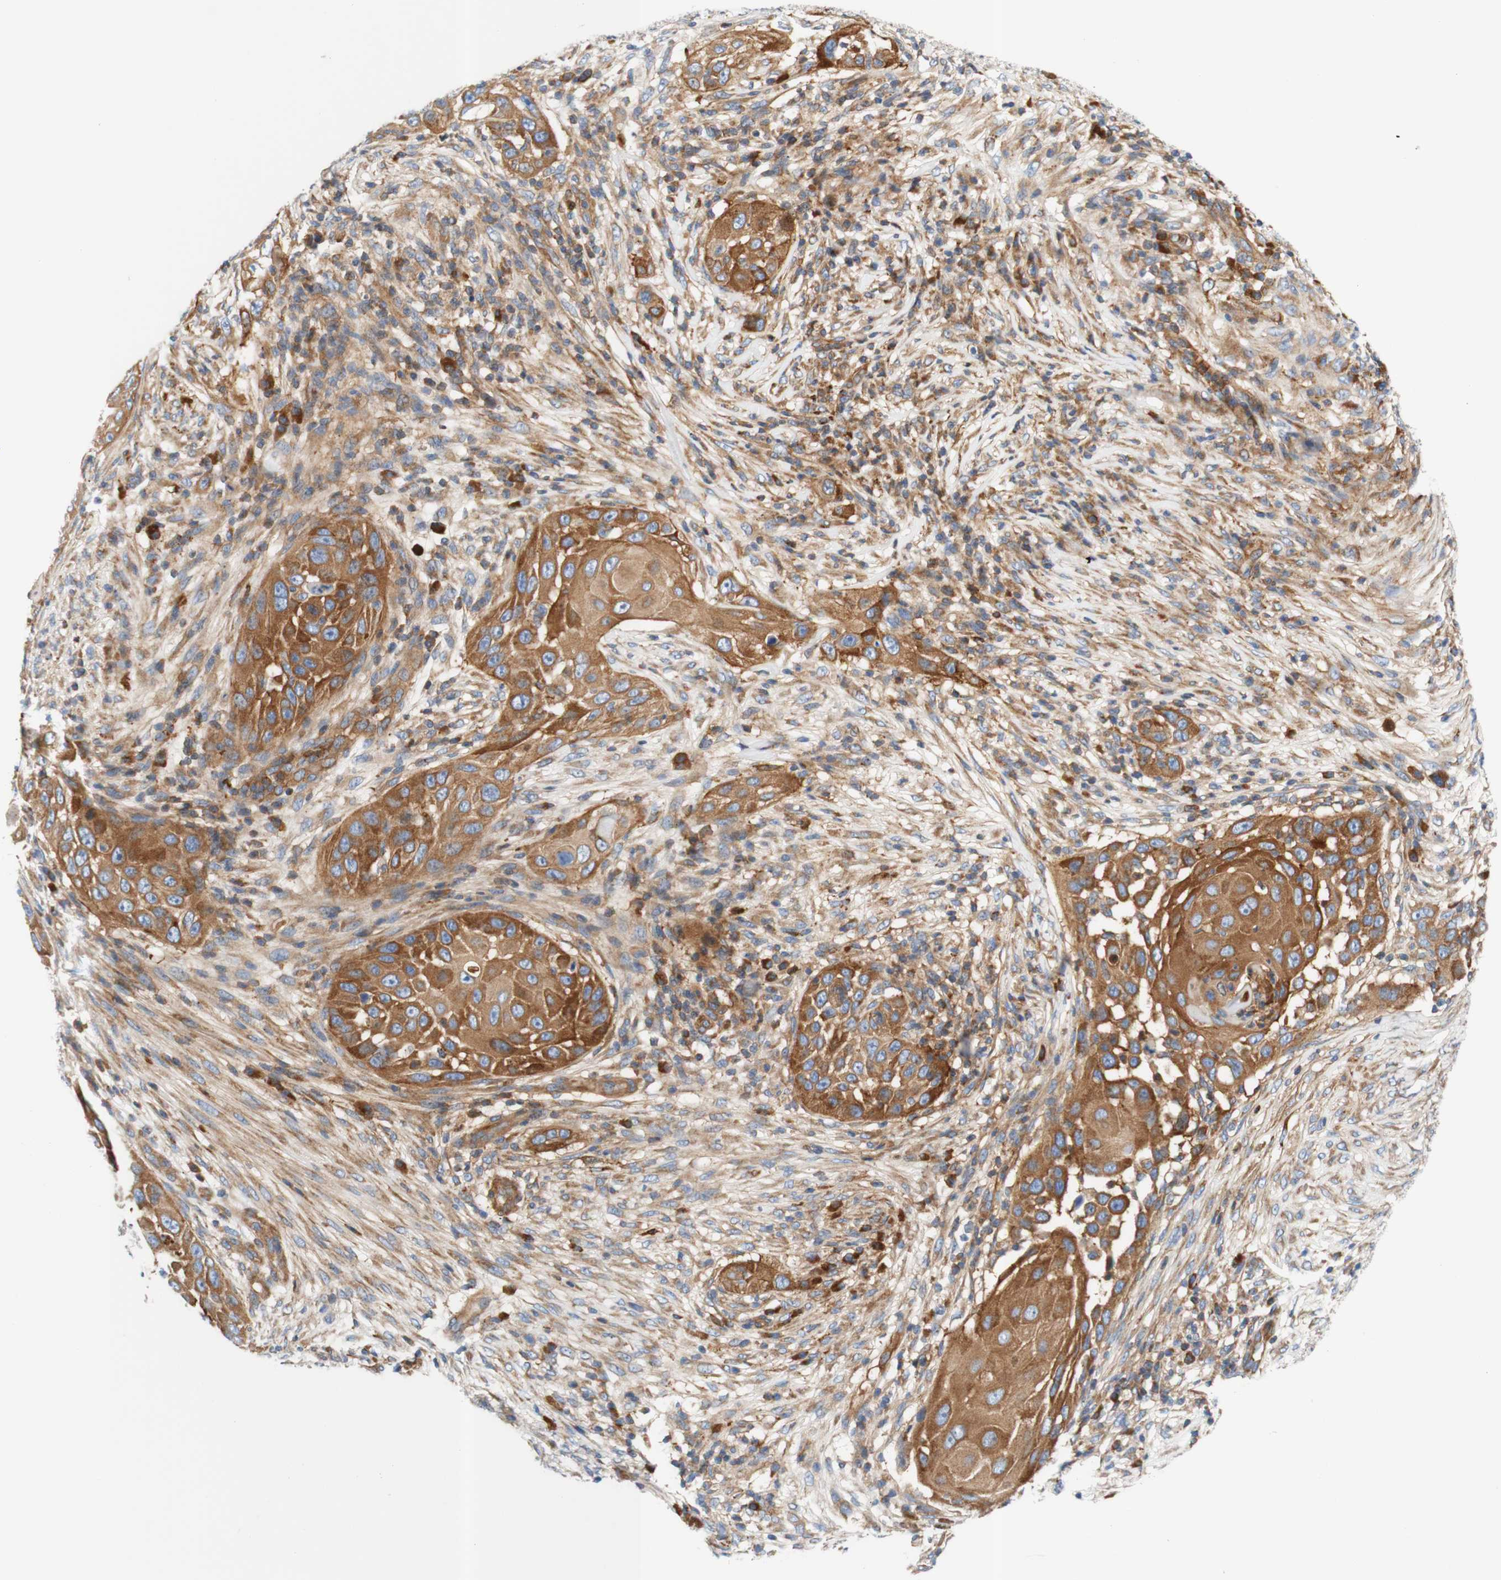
{"staining": {"intensity": "moderate", "quantity": ">75%", "location": "cytoplasmic/membranous"}, "tissue": "skin cancer", "cell_type": "Tumor cells", "image_type": "cancer", "snomed": [{"axis": "morphology", "description": "Squamous cell carcinoma, NOS"}, {"axis": "topography", "description": "Skin"}], "caption": "Squamous cell carcinoma (skin) stained with a protein marker reveals moderate staining in tumor cells.", "gene": "STOM", "patient": {"sex": "female", "age": 44}}